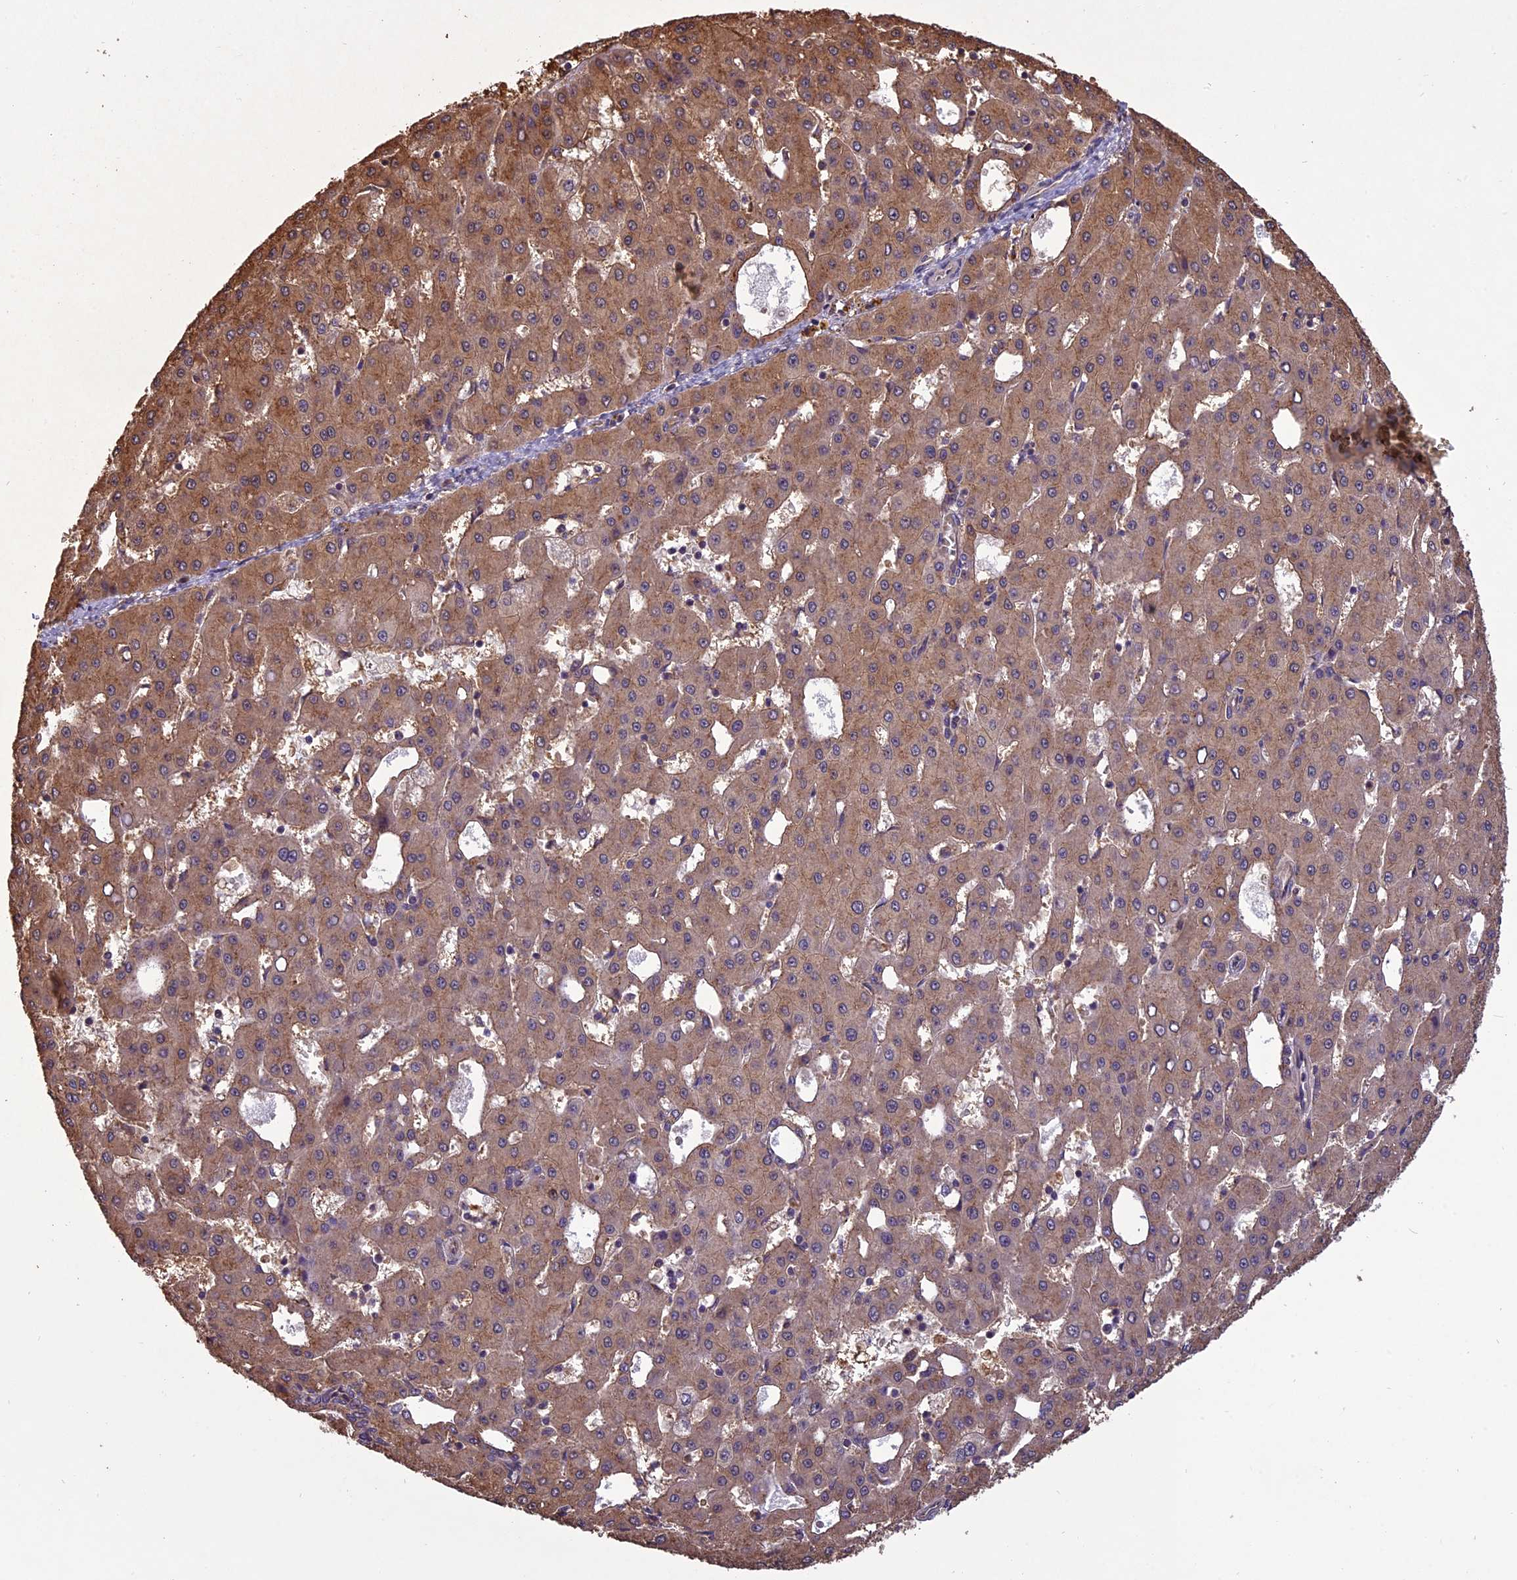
{"staining": {"intensity": "moderate", "quantity": "25%-75%", "location": "cytoplasmic/membranous"}, "tissue": "liver cancer", "cell_type": "Tumor cells", "image_type": "cancer", "snomed": [{"axis": "morphology", "description": "Carcinoma, Hepatocellular, NOS"}, {"axis": "topography", "description": "Liver"}], "caption": "A high-resolution image shows immunohistochemistry staining of liver cancer, which exhibits moderate cytoplasmic/membranous staining in about 25%-75% of tumor cells.", "gene": "CHMP2A", "patient": {"sex": "male", "age": 47}}